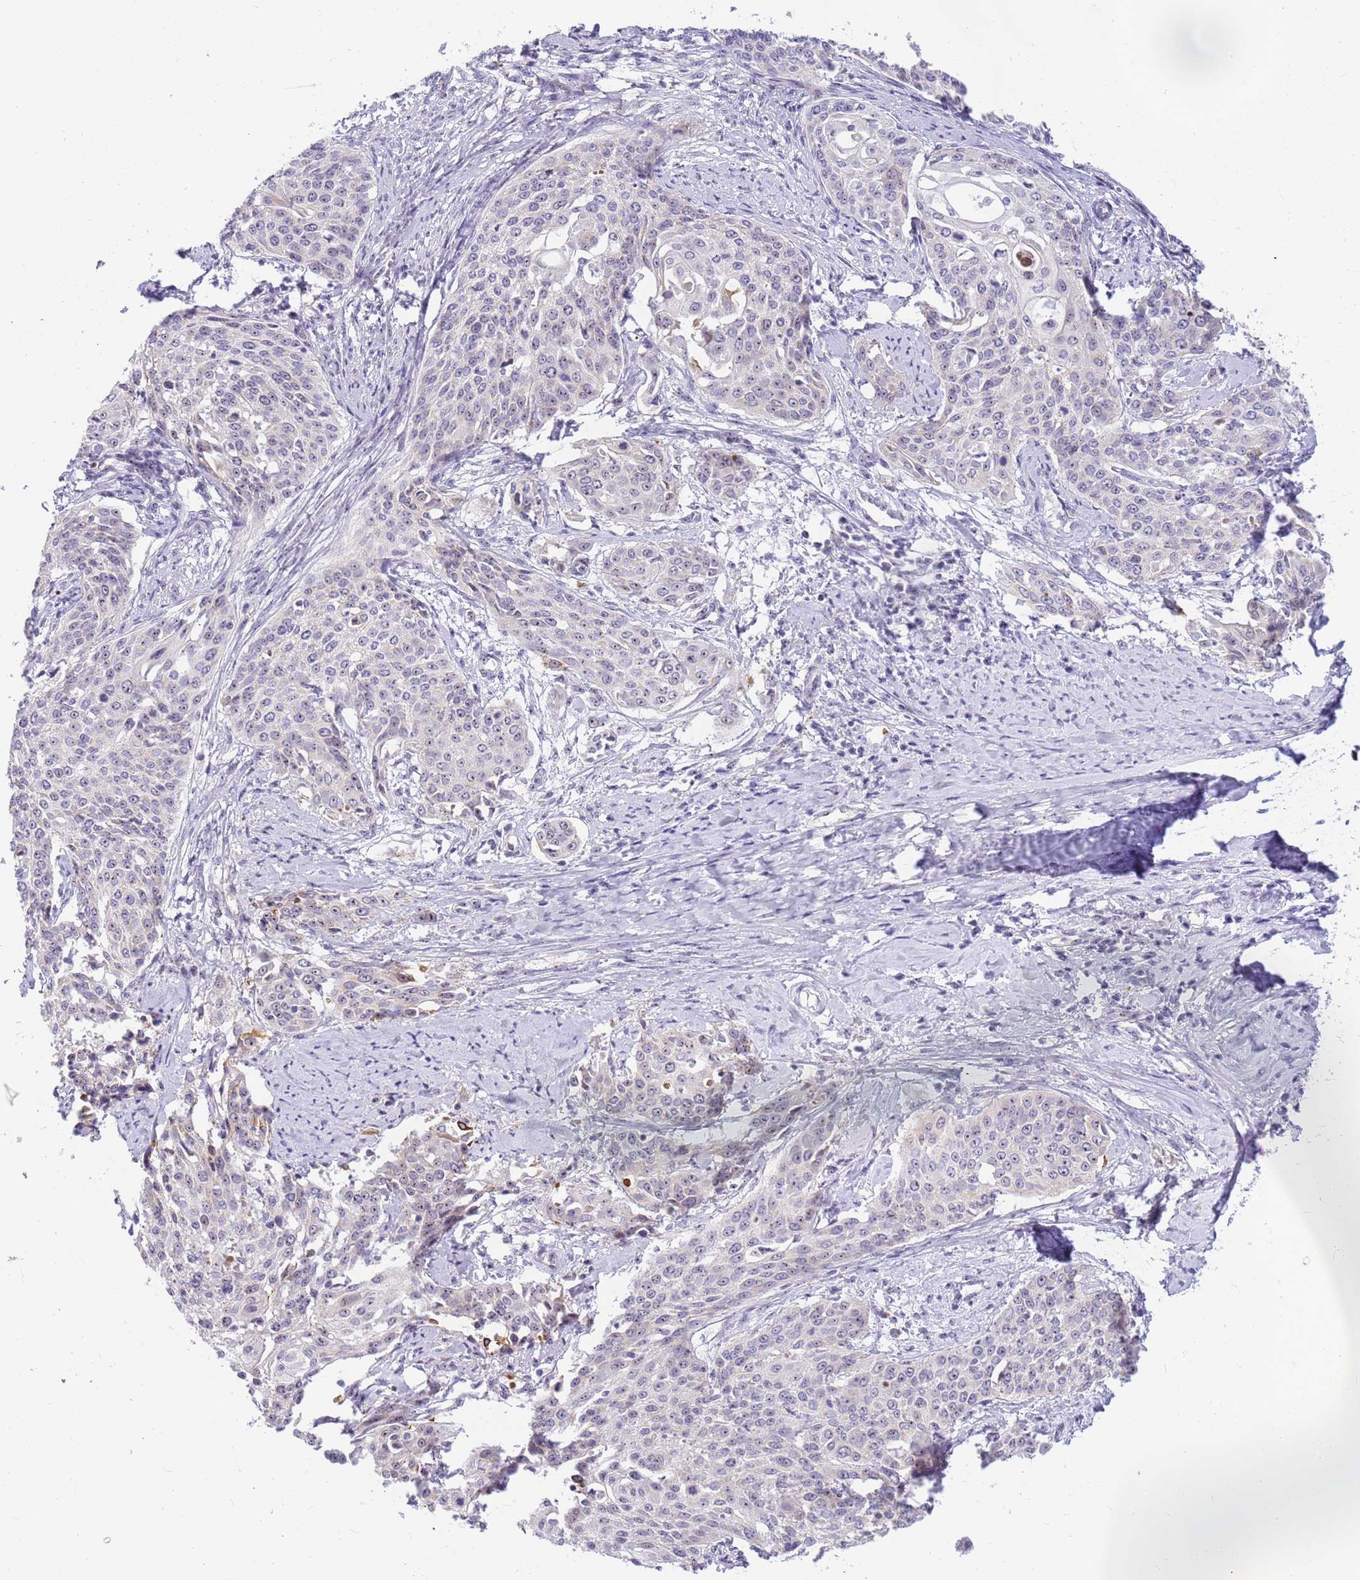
{"staining": {"intensity": "weak", "quantity": "25%-75%", "location": "nuclear"}, "tissue": "cervical cancer", "cell_type": "Tumor cells", "image_type": "cancer", "snomed": [{"axis": "morphology", "description": "Squamous cell carcinoma, NOS"}, {"axis": "topography", "description": "Cervix"}], "caption": "Cervical cancer (squamous cell carcinoma) tissue exhibits weak nuclear staining in about 25%-75% of tumor cells", "gene": "DNAJA3", "patient": {"sex": "female", "age": 44}}